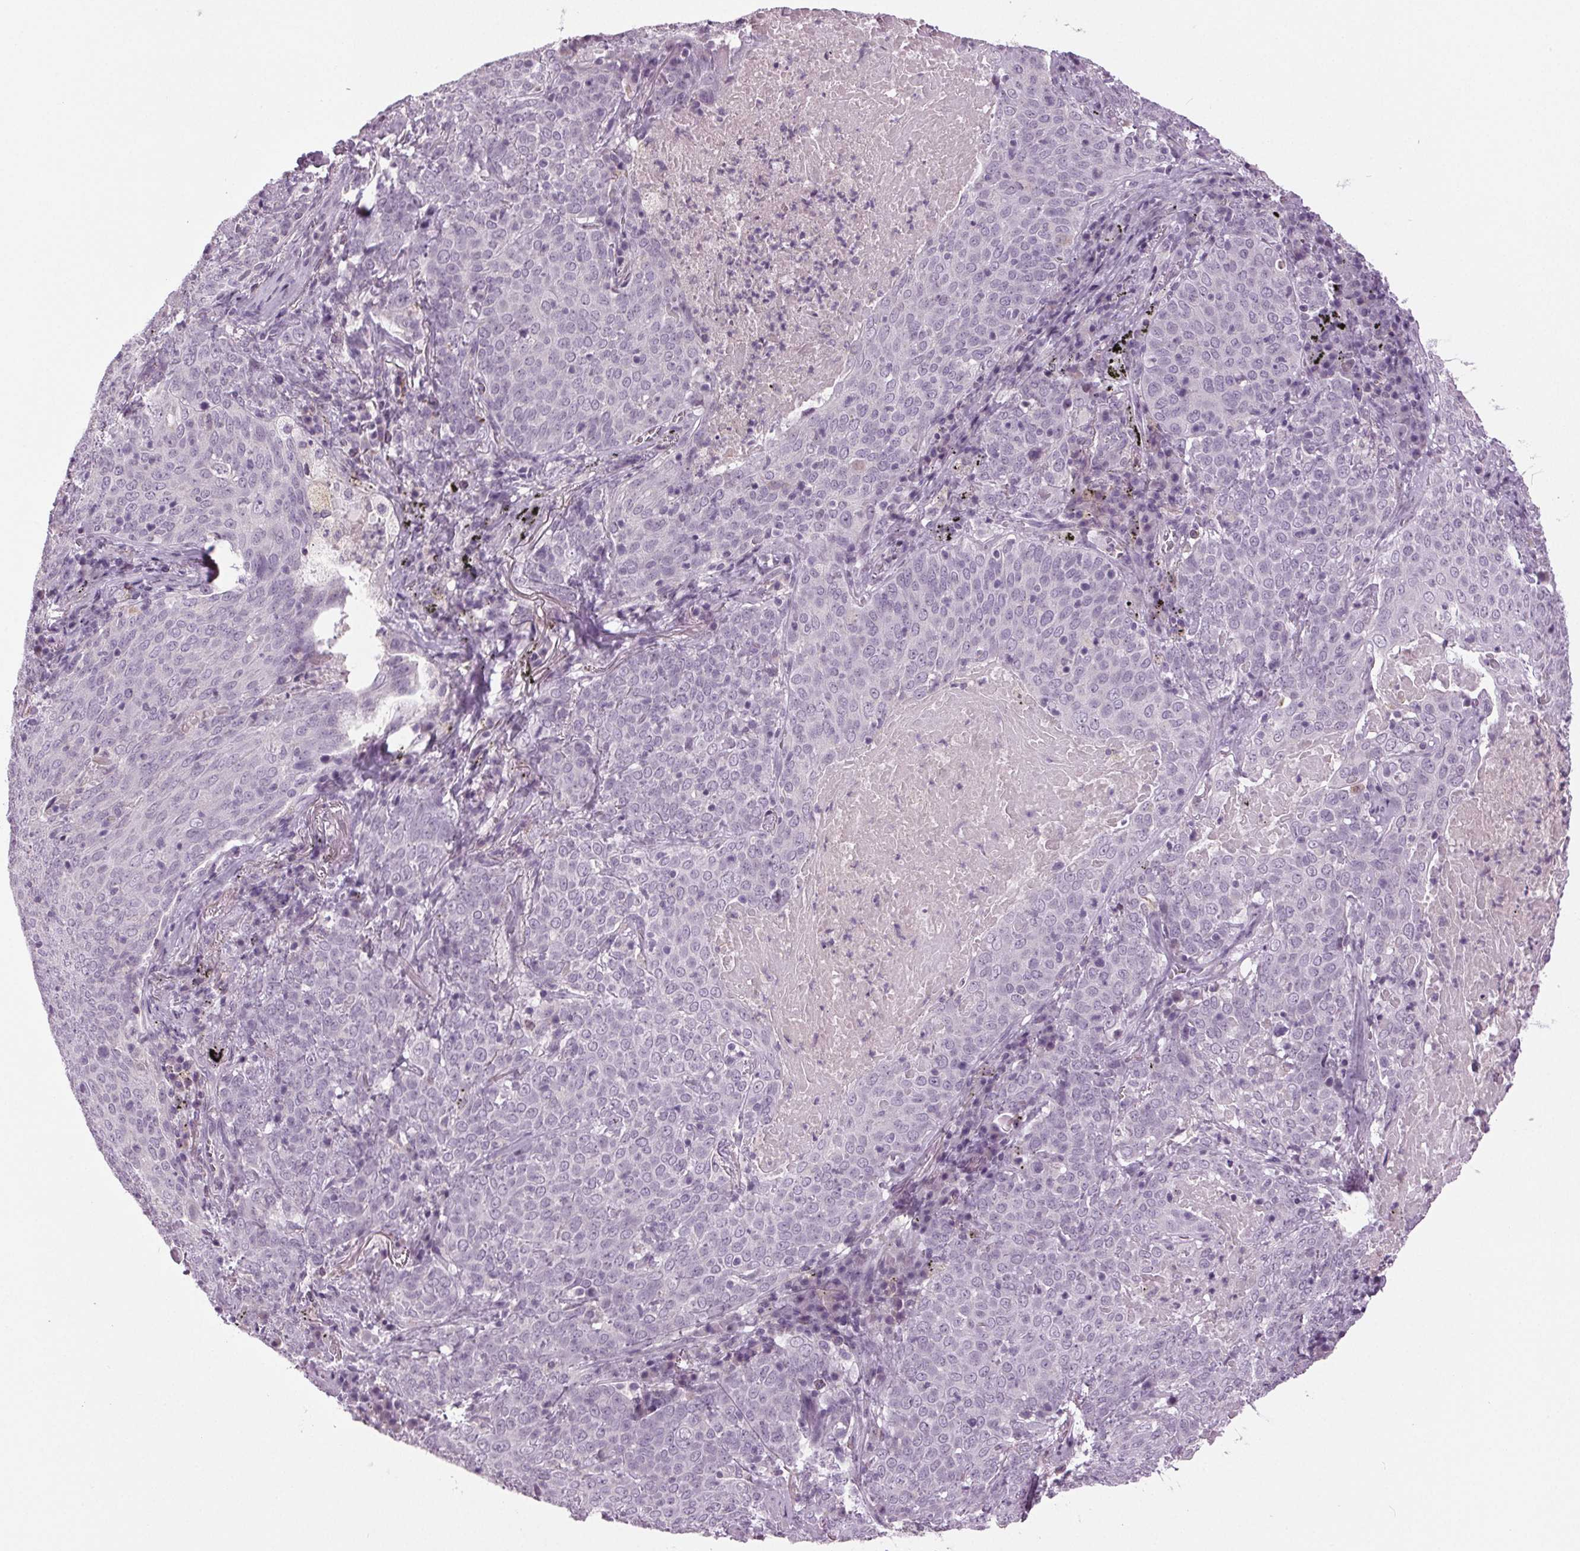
{"staining": {"intensity": "negative", "quantity": "none", "location": "none"}, "tissue": "lung cancer", "cell_type": "Tumor cells", "image_type": "cancer", "snomed": [{"axis": "morphology", "description": "Squamous cell carcinoma, NOS"}, {"axis": "topography", "description": "Lung"}], "caption": "An IHC photomicrograph of lung cancer is shown. There is no staining in tumor cells of lung cancer. (DAB (3,3'-diaminobenzidine) immunohistochemistry, high magnification).", "gene": "DNAH12", "patient": {"sex": "male", "age": 82}}